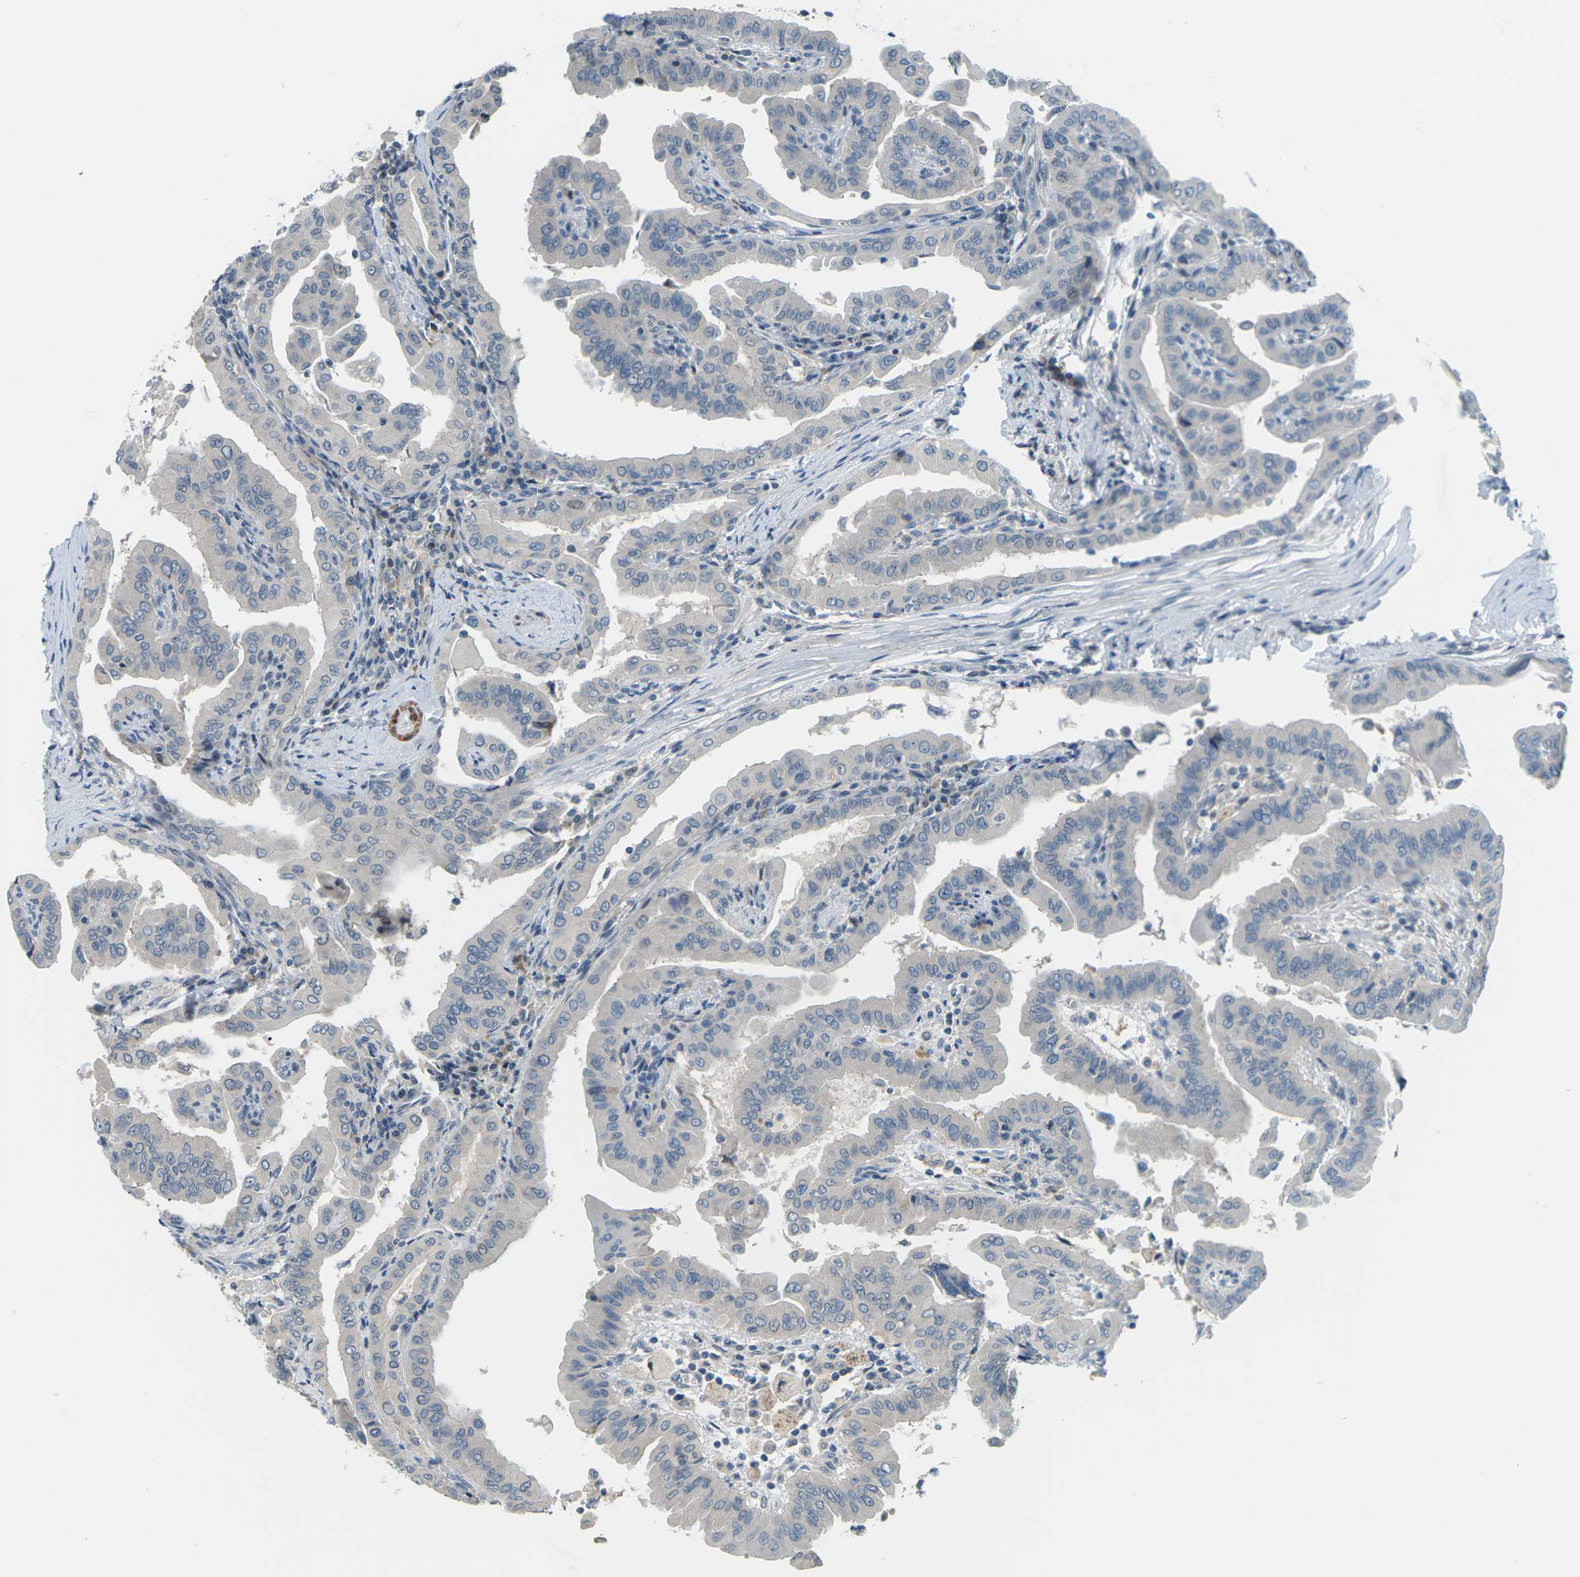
{"staining": {"intensity": "negative", "quantity": "none", "location": "none"}, "tissue": "thyroid cancer", "cell_type": "Tumor cells", "image_type": "cancer", "snomed": [{"axis": "morphology", "description": "Papillary adenocarcinoma, NOS"}, {"axis": "topography", "description": "Thyroid gland"}], "caption": "Tumor cells show no significant protein positivity in thyroid cancer (papillary adenocarcinoma).", "gene": "SLC13A3", "patient": {"sex": "male", "age": 33}}